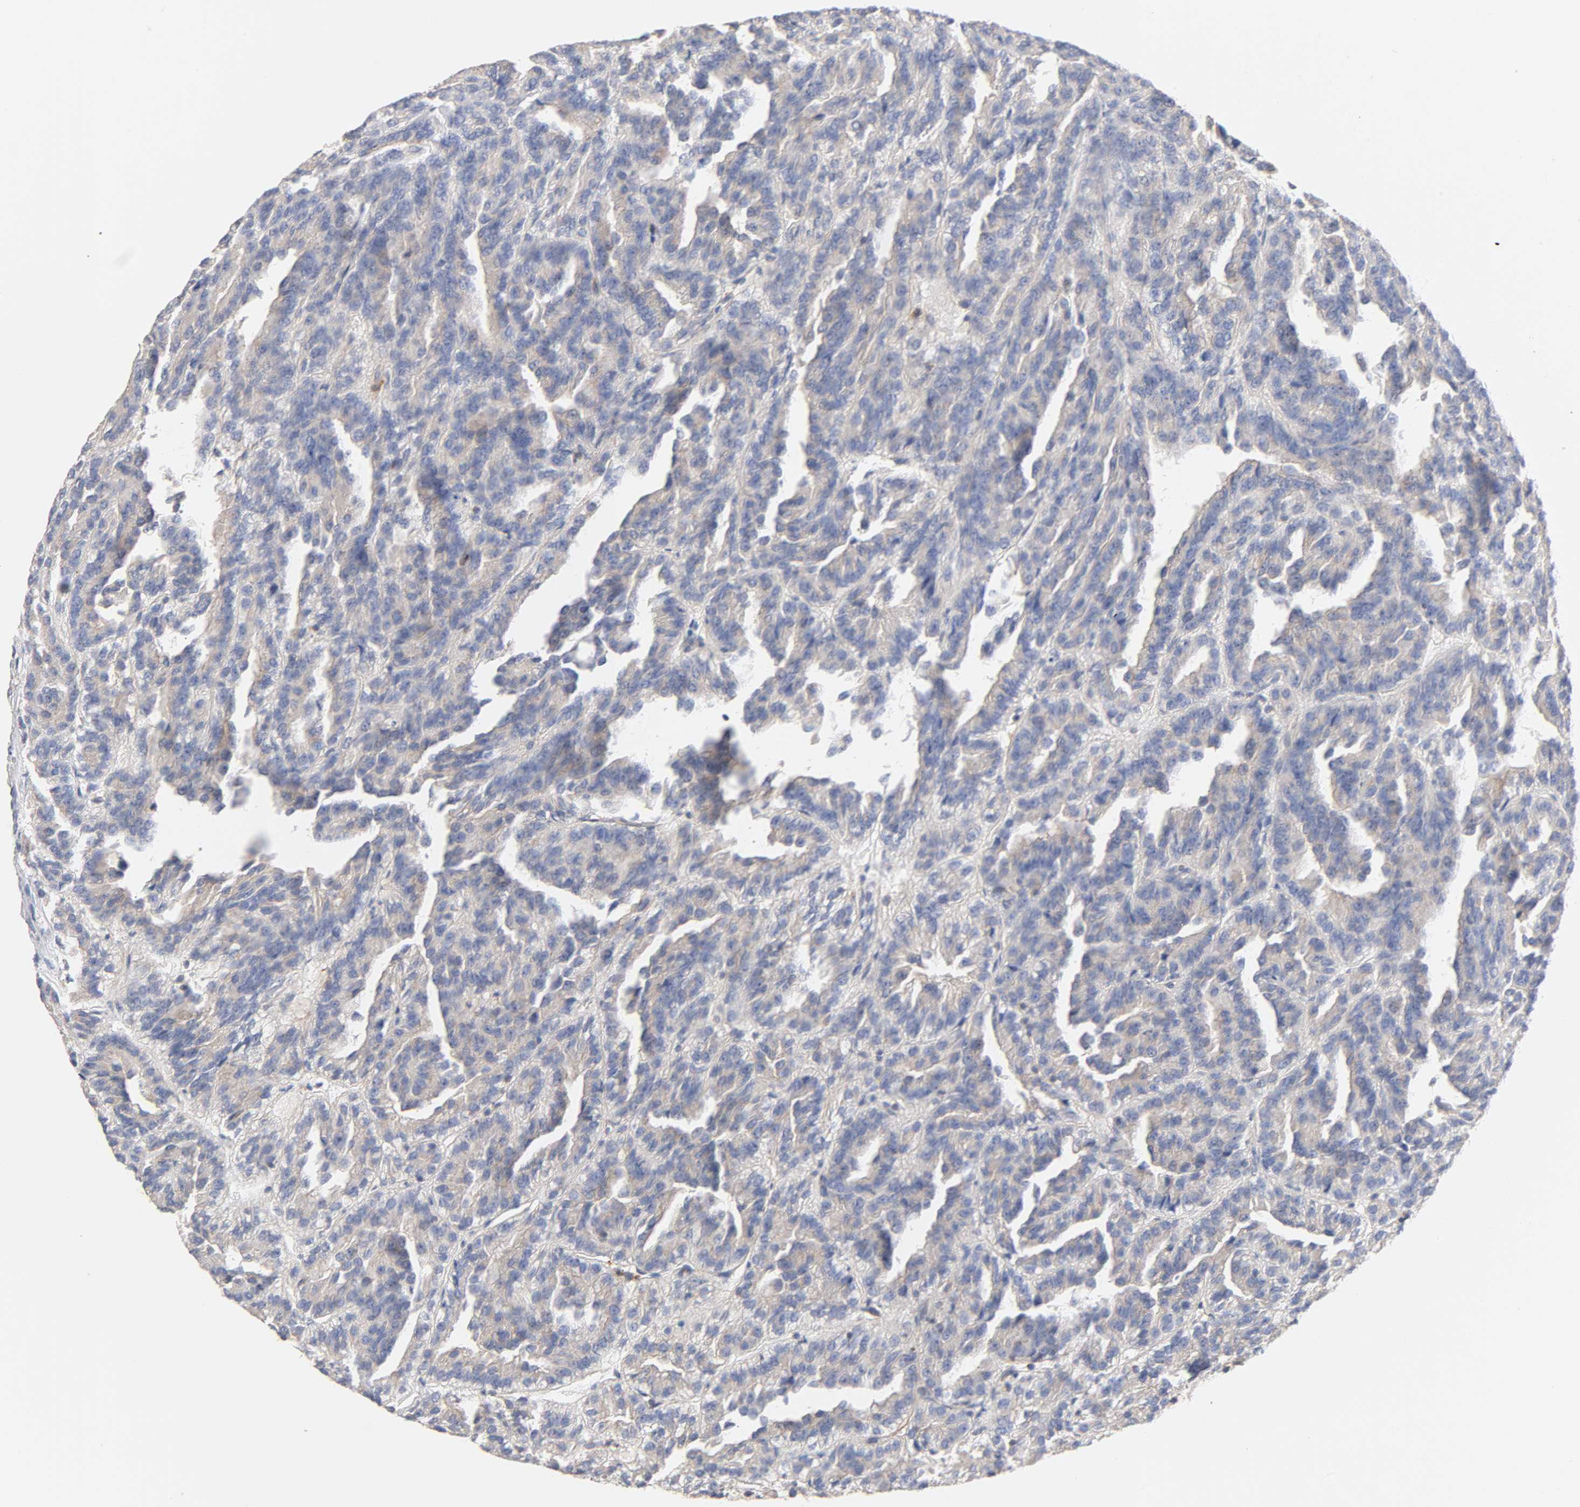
{"staining": {"intensity": "weak", "quantity": "25%-75%", "location": "cytoplasmic/membranous"}, "tissue": "renal cancer", "cell_type": "Tumor cells", "image_type": "cancer", "snomed": [{"axis": "morphology", "description": "Adenocarcinoma, NOS"}, {"axis": "topography", "description": "Kidney"}], "caption": "Weak cytoplasmic/membranous positivity is appreciated in about 25%-75% of tumor cells in renal adenocarcinoma.", "gene": "STRN3", "patient": {"sex": "male", "age": 46}}